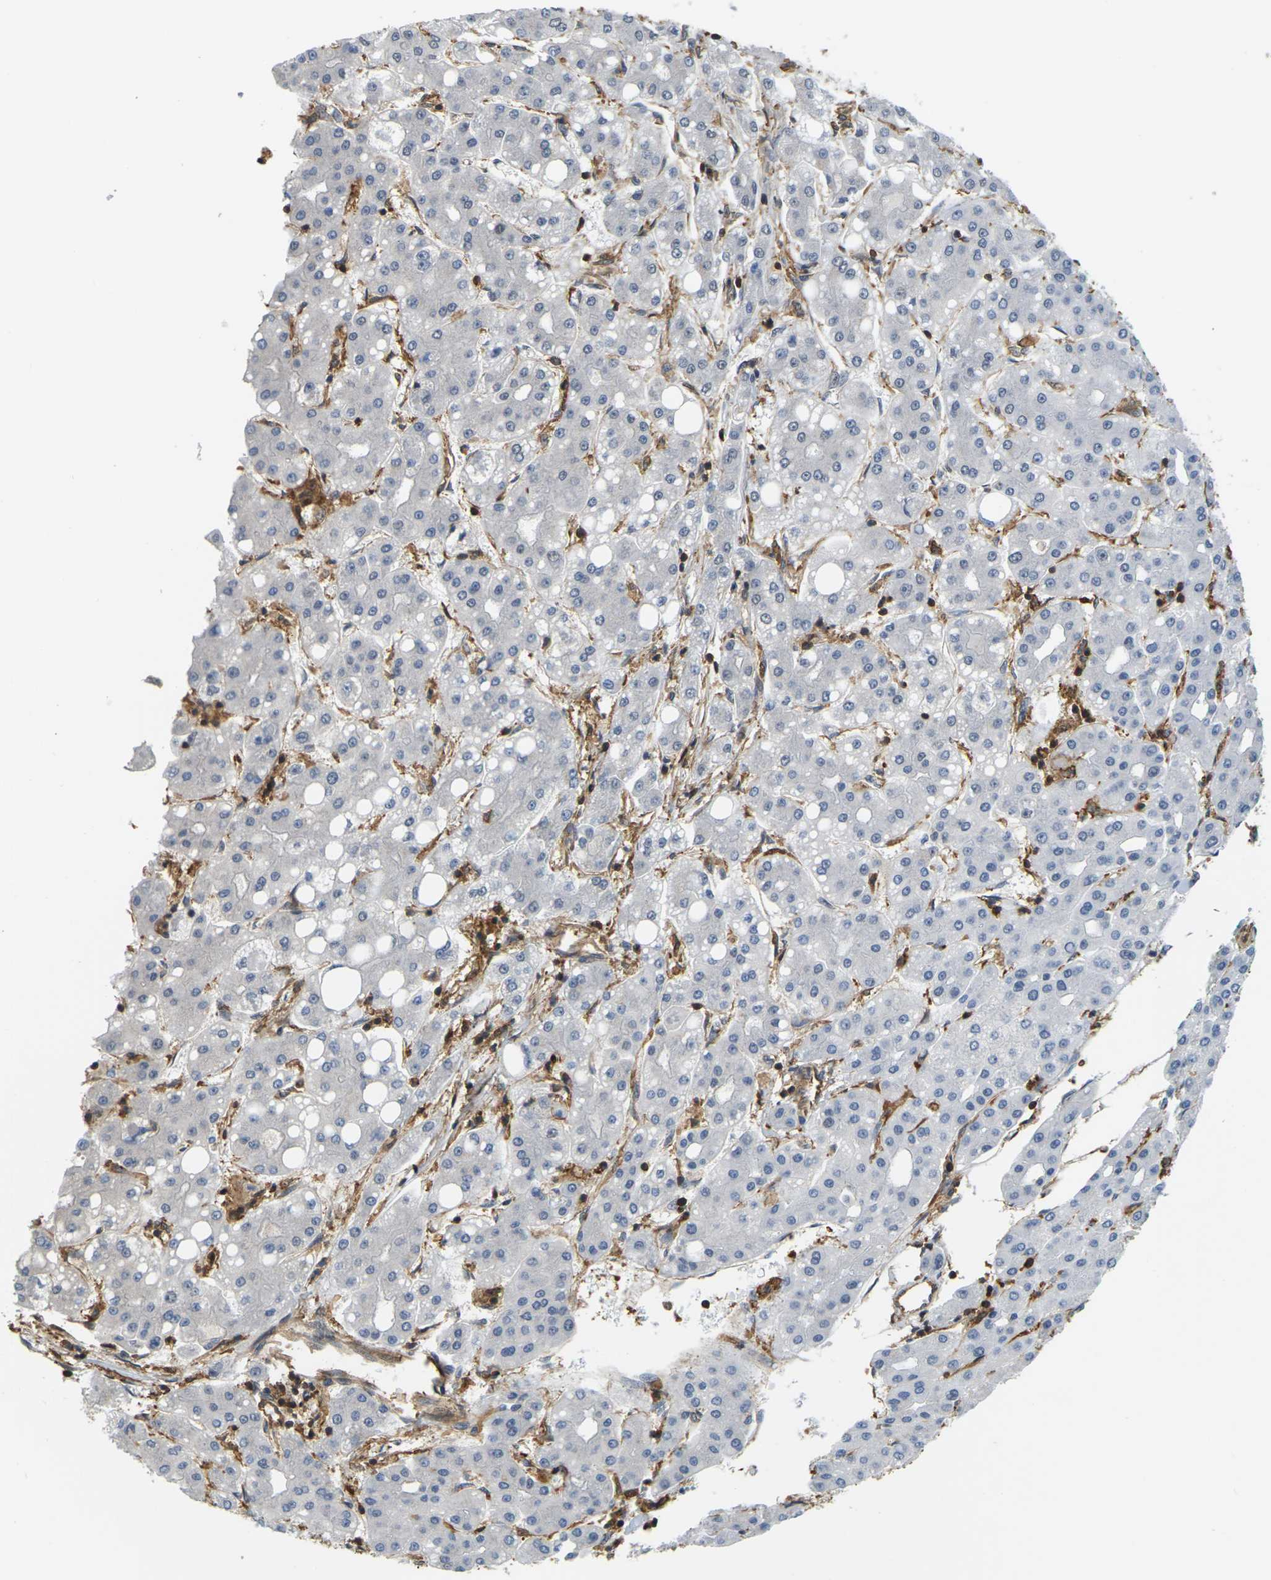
{"staining": {"intensity": "negative", "quantity": "none", "location": "none"}, "tissue": "liver cancer", "cell_type": "Tumor cells", "image_type": "cancer", "snomed": [{"axis": "morphology", "description": "Carcinoma, Hepatocellular, NOS"}, {"axis": "topography", "description": "Liver"}], "caption": "Immunohistochemistry (IHC) of human liver cancer (hepatocellular carcinoma) shows no expression in tumor cells. (DAB immunohistochemistry (IHC) with hematoxylin counter stain).", "gene": "IQGAP1", "patient": {"sex": "male", "age": 65}}